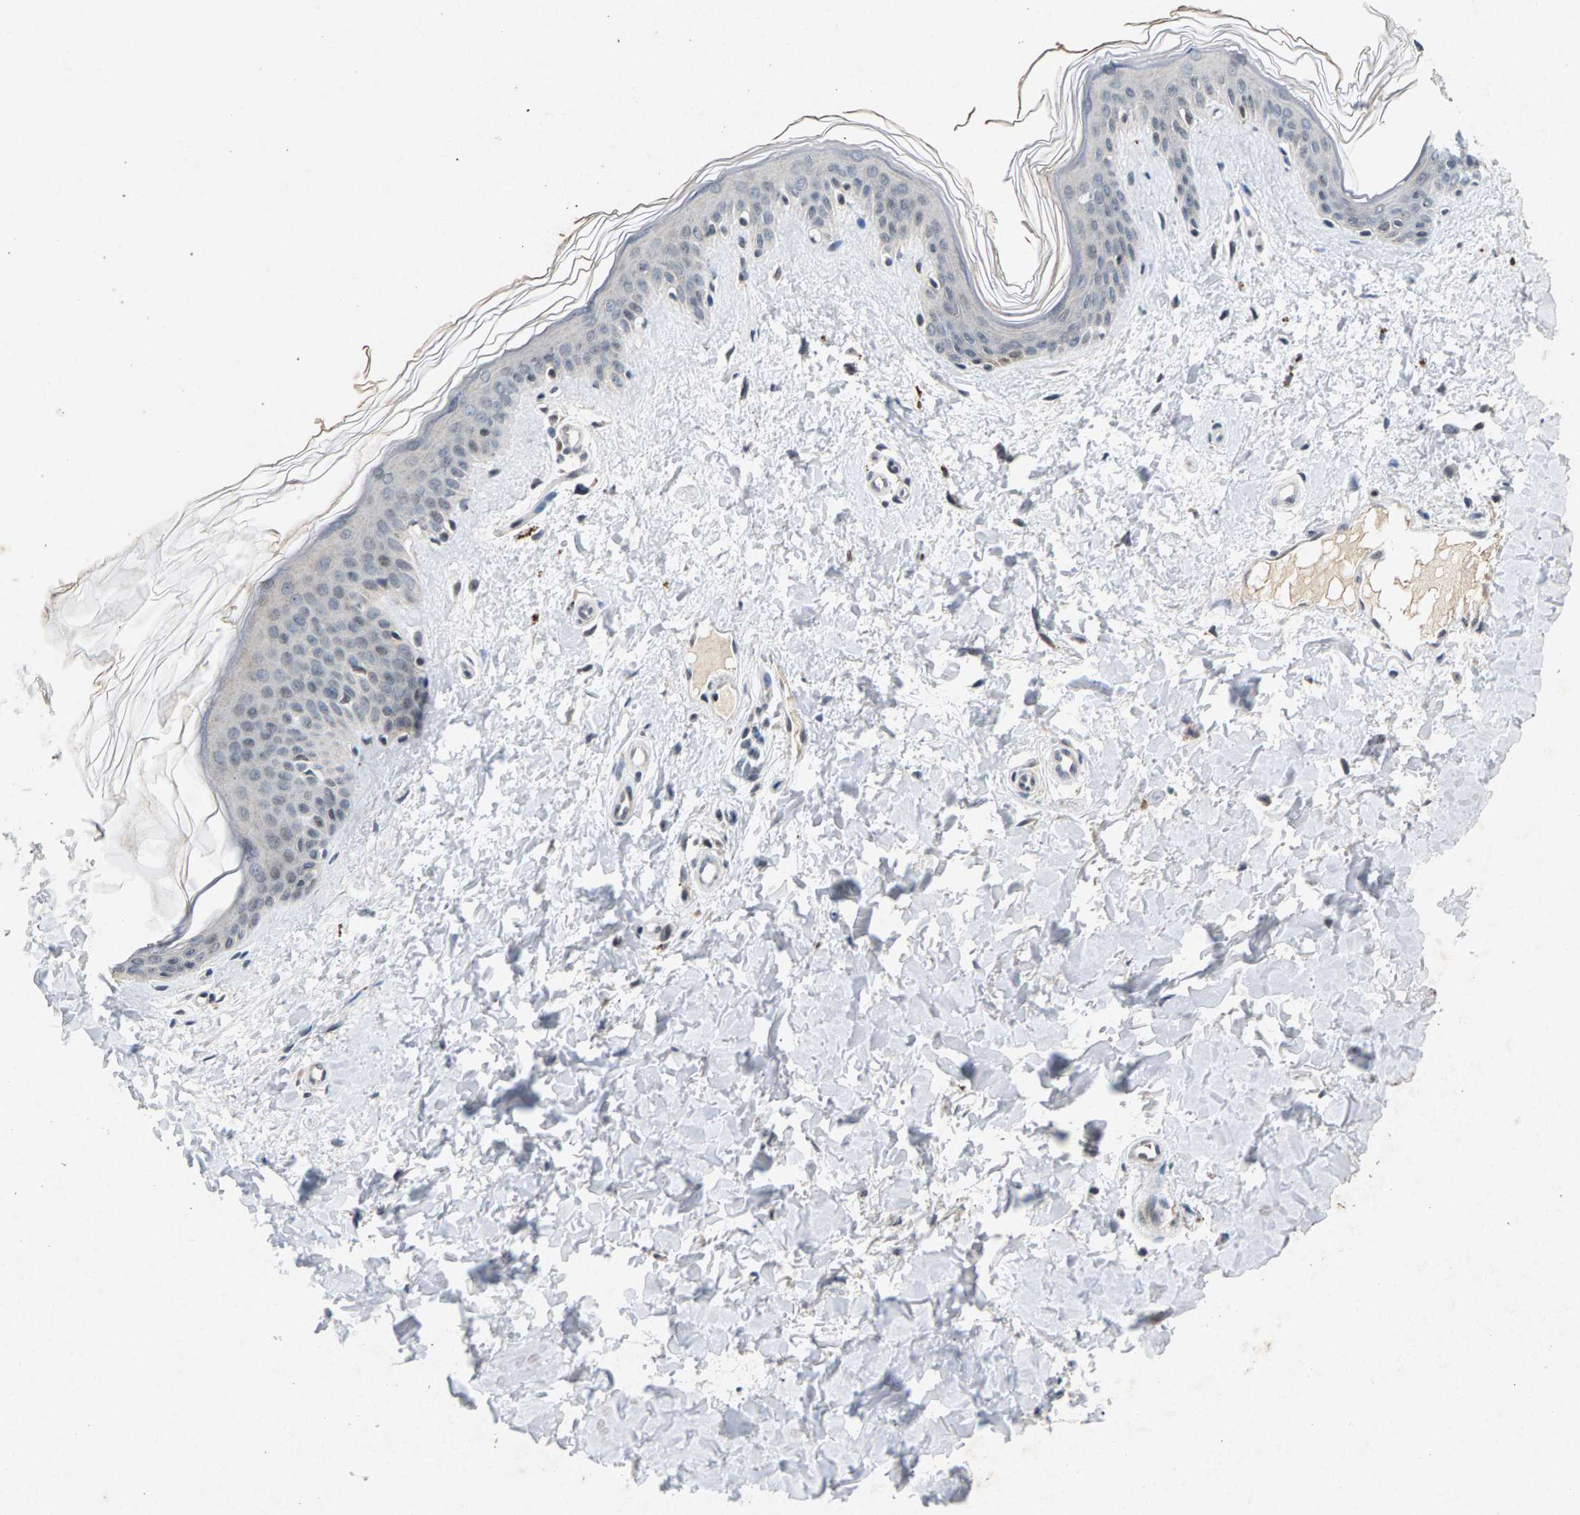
{"staining": {"intensity": "negative", "quantity": "none", "location": "none"}, "tissue": "skin", "cell_type": "Fibroblasts", "image_type": "normal", "snomed": [{"axis": "morphology", "description": "Normal tissue, NOS"}, {"axis": "topography", "description": "Skin"}], "caption": "Immunohistochemistry (IHC) photomicrograph of normal skin: skin stained with DAB demonstrates no significant protein staining in fibroblasts. (DAB (3,3'-diaminobenzidine) immunohistochemistry, high magnification).", "gene": "ZPR1", "patient": {"sex": "female", "age": 41}}